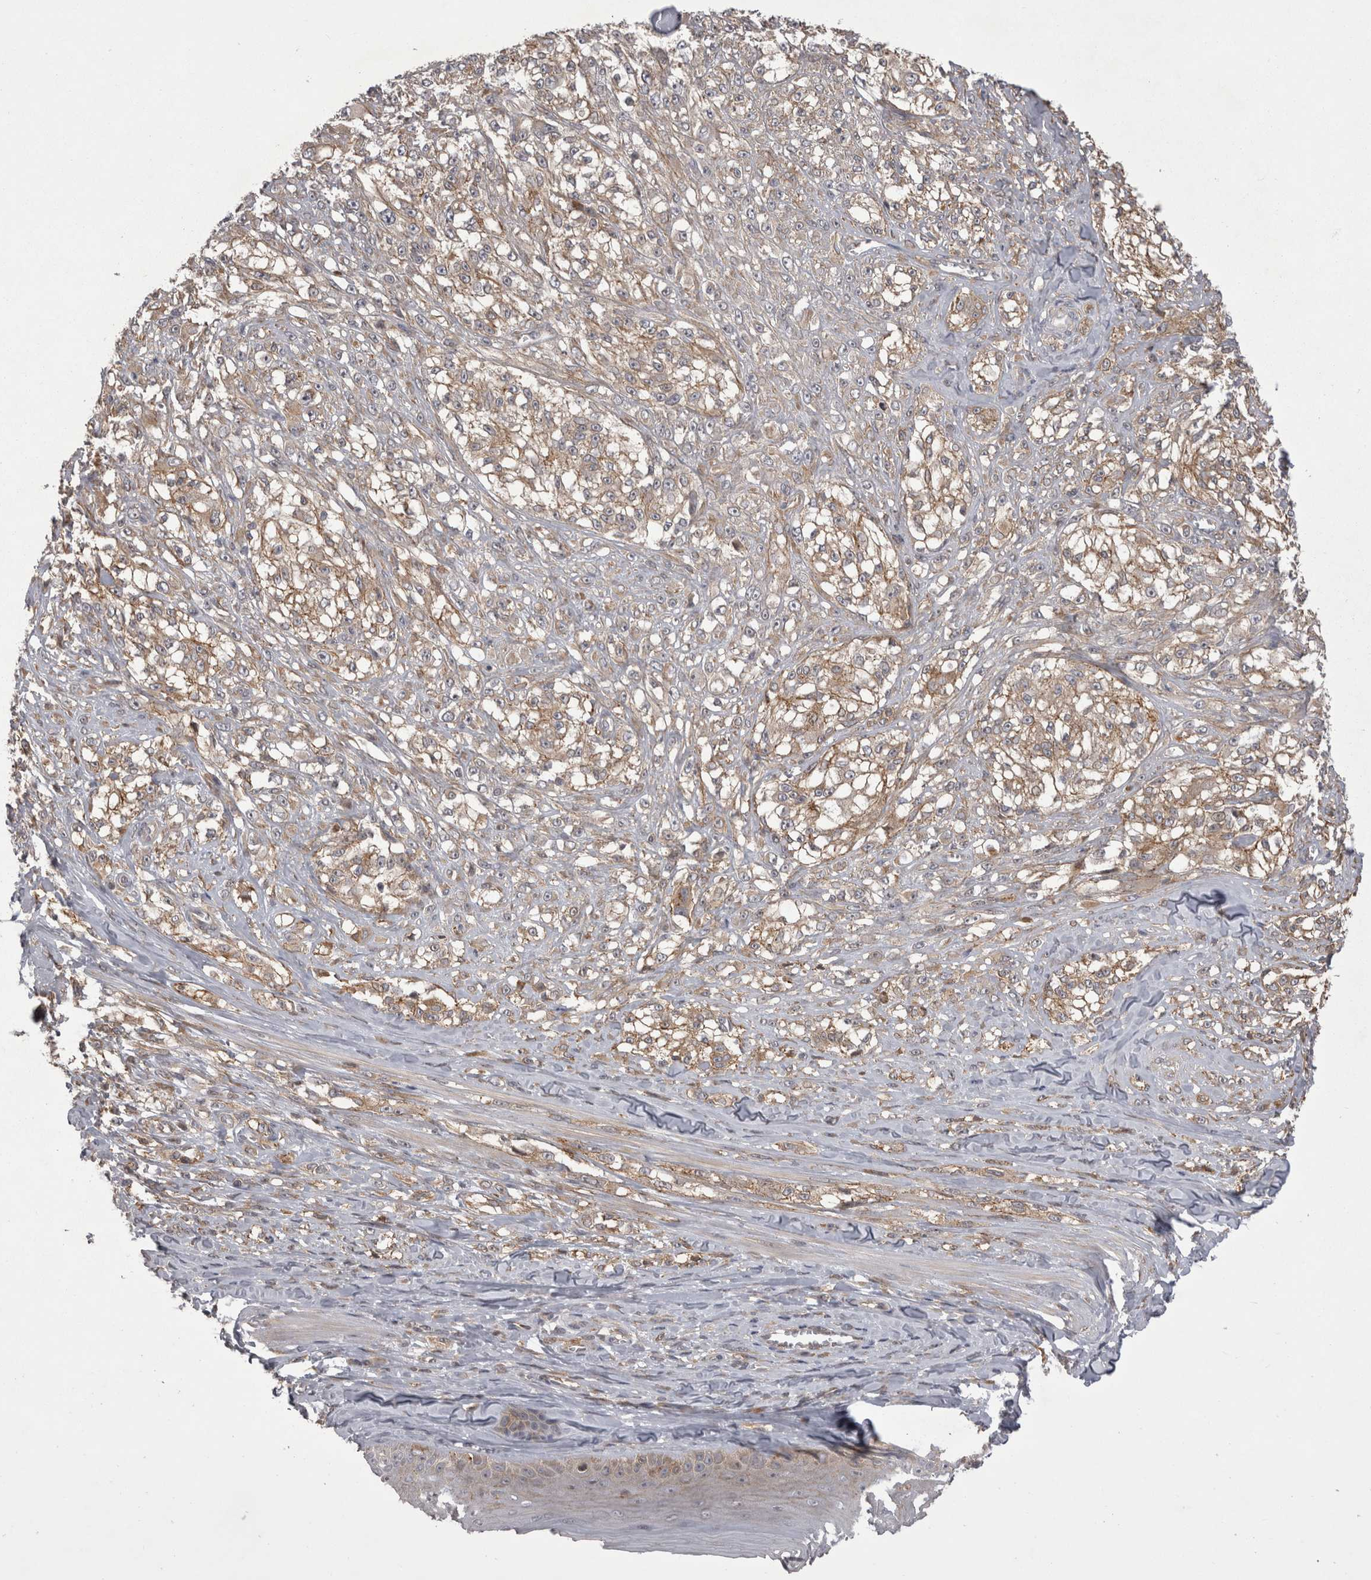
{"staining": {"intensity": "moderate", "quantity": ">75%", "location": "cytoplasmic/membranous"}, "tissue": "melanoma", "cell_type": "Tumor cells", "image_type": "cancer", "snomed": [{"axis": "morphology", "description": "Malignant melanoma, NOS"}, {"axis": "topography", "description": "Skin of head"}], "caption": "Tumor cells display medium levels of moderate cytoplasmic/membranous staining in approximately >75% of cells in human melanoma.", "gene": "NENF", "patient": {"sex": "male", "age": 83}}